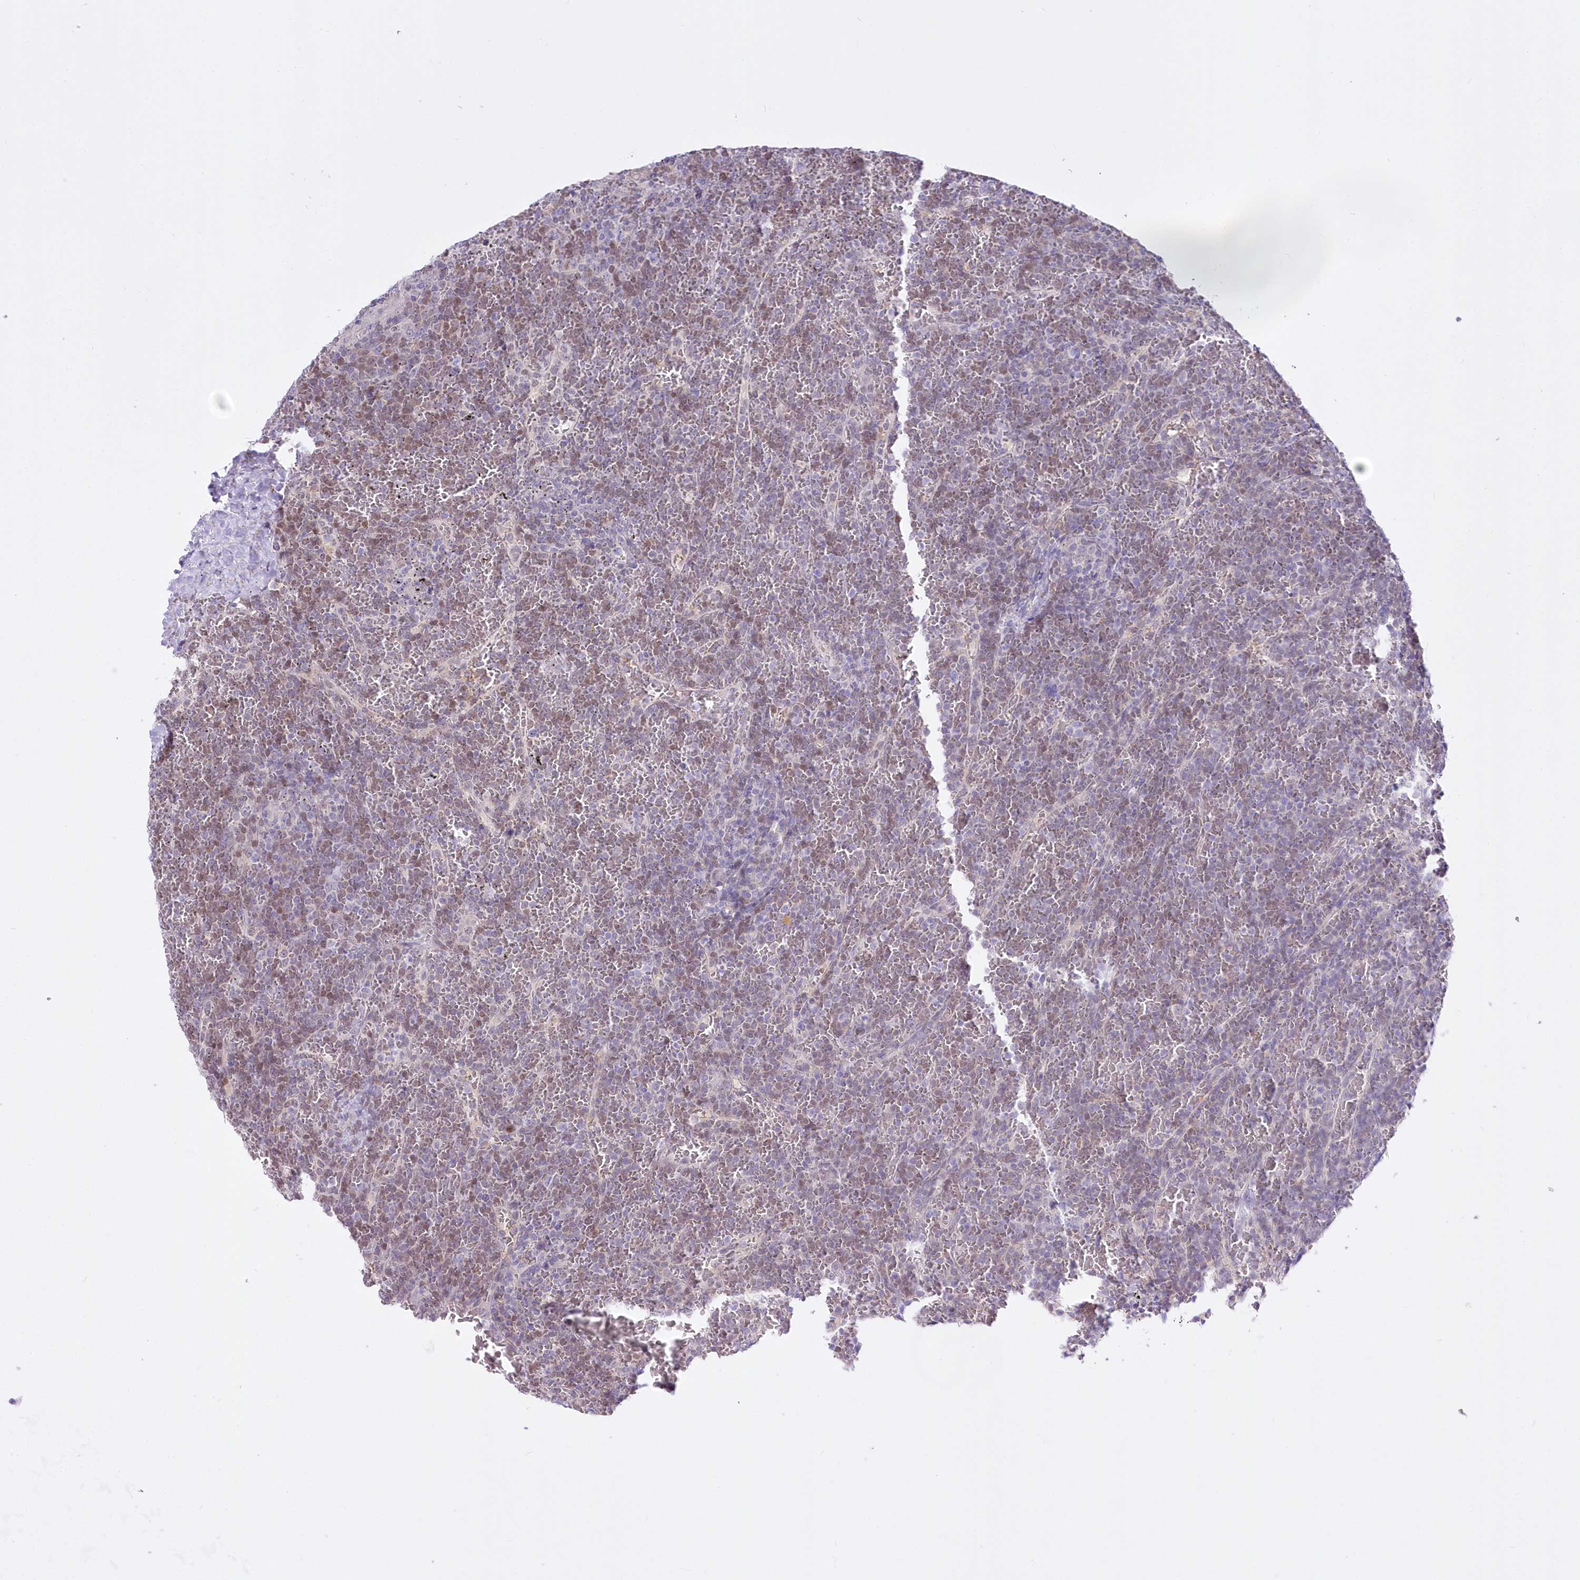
{"staining": {"intensity": "weak", "quantity": "25%-75%", "location": "nuclear"}, "tissue": "lymphoma", "cell_type": "Tumor cells", "image_type": "cancer", "snomed": [{"axis": "morphology", "description": "Malignant lymphoma, non-Hodgkin's type, Low grade"}, {"axis": "topography", "description": "Spleen"}], "caption": "Weak nuclear protein expression is present in about 25%-75% of tumor cells in lymphoma. The staining was performed using DAB, with brown indicating positive protein expression. Nuclei are stained blue with hematoxylin.", "gene": "UBA6", "patient": {"sex": "female", "age": 19}}